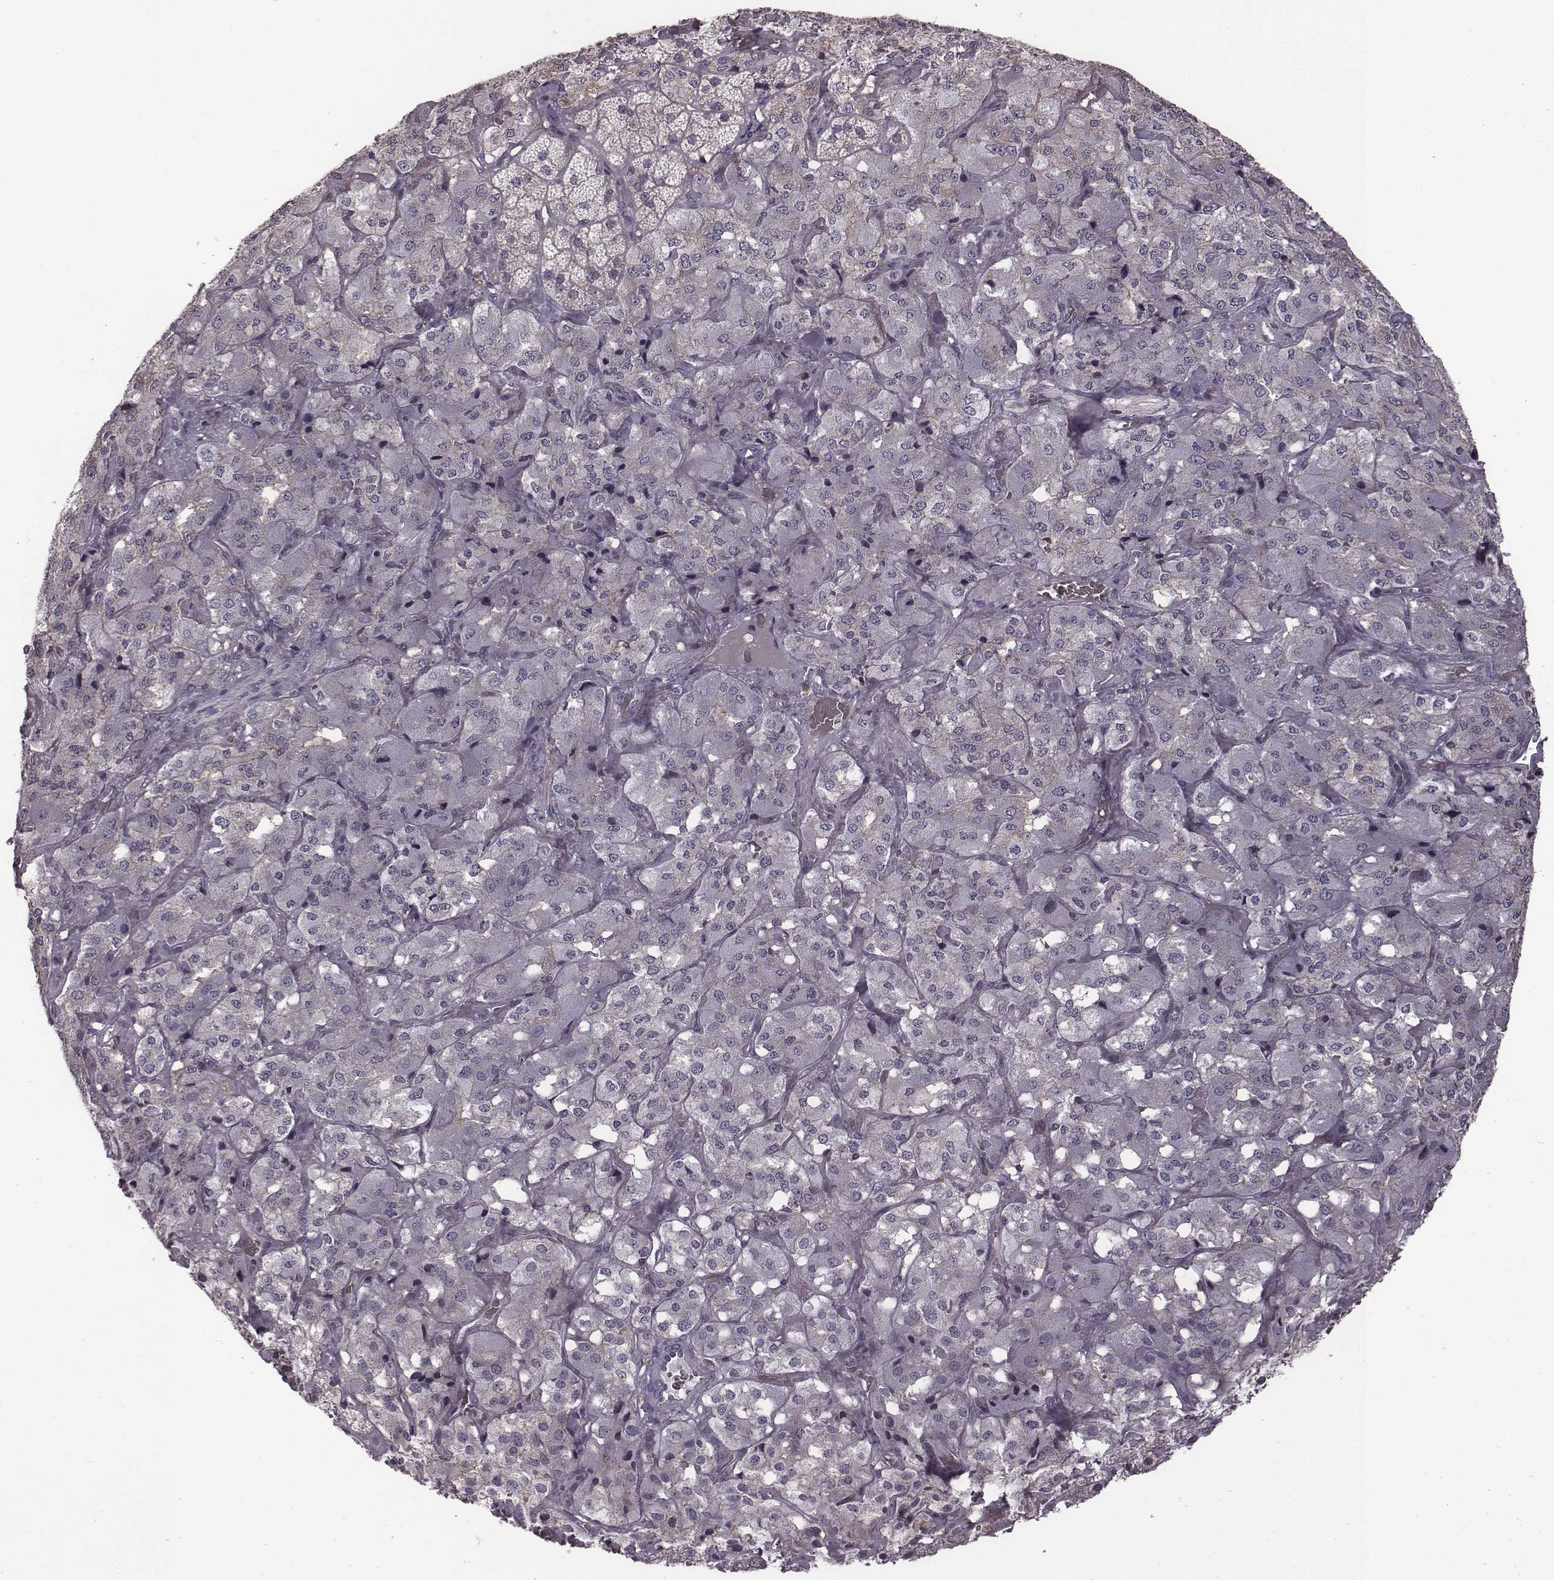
{"staining": {"intensity": "weak", "quantity": "25%-75%", "location": "cytoplasmic/membranous"}, "tissue": "adrenal gland", "cell_type": "Glandular cells", "image_type": "normal", "snomed": [{"axis": "morphology", "description": "Normal tissue, NOS"}, {"axis": "topography", "description": "Adrenal gland"}], "caption": "This is an image of immunohistochemistry (IHC) staining of unremarkable adrenal gland, which shows weak staining in the cytoplasmic/membranous of glandular cells.", "gene": "BICDL1", "patient": {"sex": "male", "age": 57}}